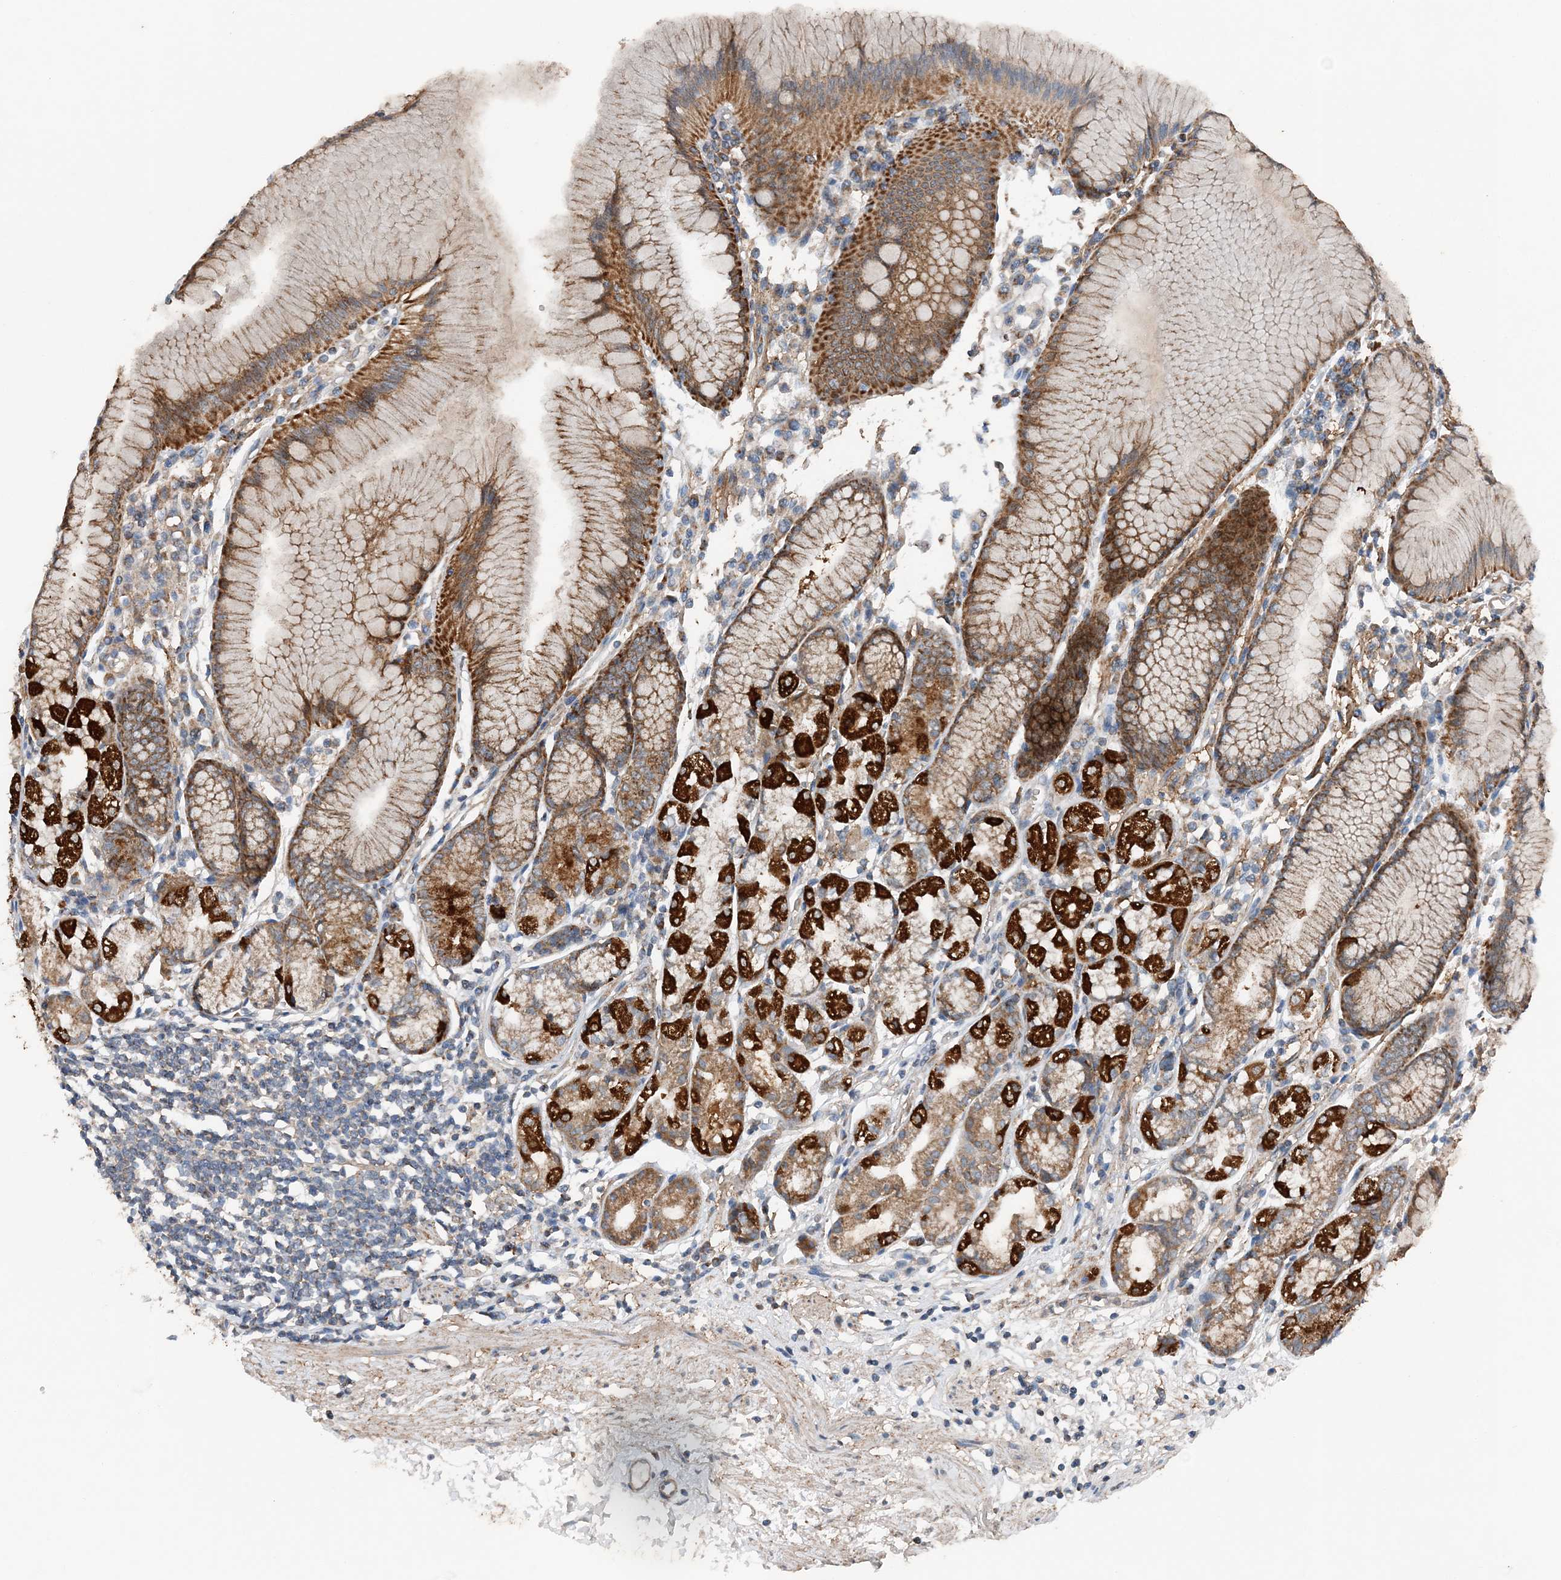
{"staining": {"intensity": "strong", "quantity": ">75%", "location": "cytoplasmic/membranous"}, "tissue": "stomach", "cell_type": "Glandular cells", "image_type": "normal", "snomed": [{"axis": "morphology", "description": "Normal tissue, NOS"}, {"axis": "topography", "description": "Stomach"}], "caption": "Protein analysis of unremarkable stomach reveals strong cytoplasmic/membranous staining in approximately >75% of glandular cells. The protein of interest is shown in brown color, while the nuclei are stained blue.", "gene": "SPRY2", "patient": {"sex": "female", "age": 57}}